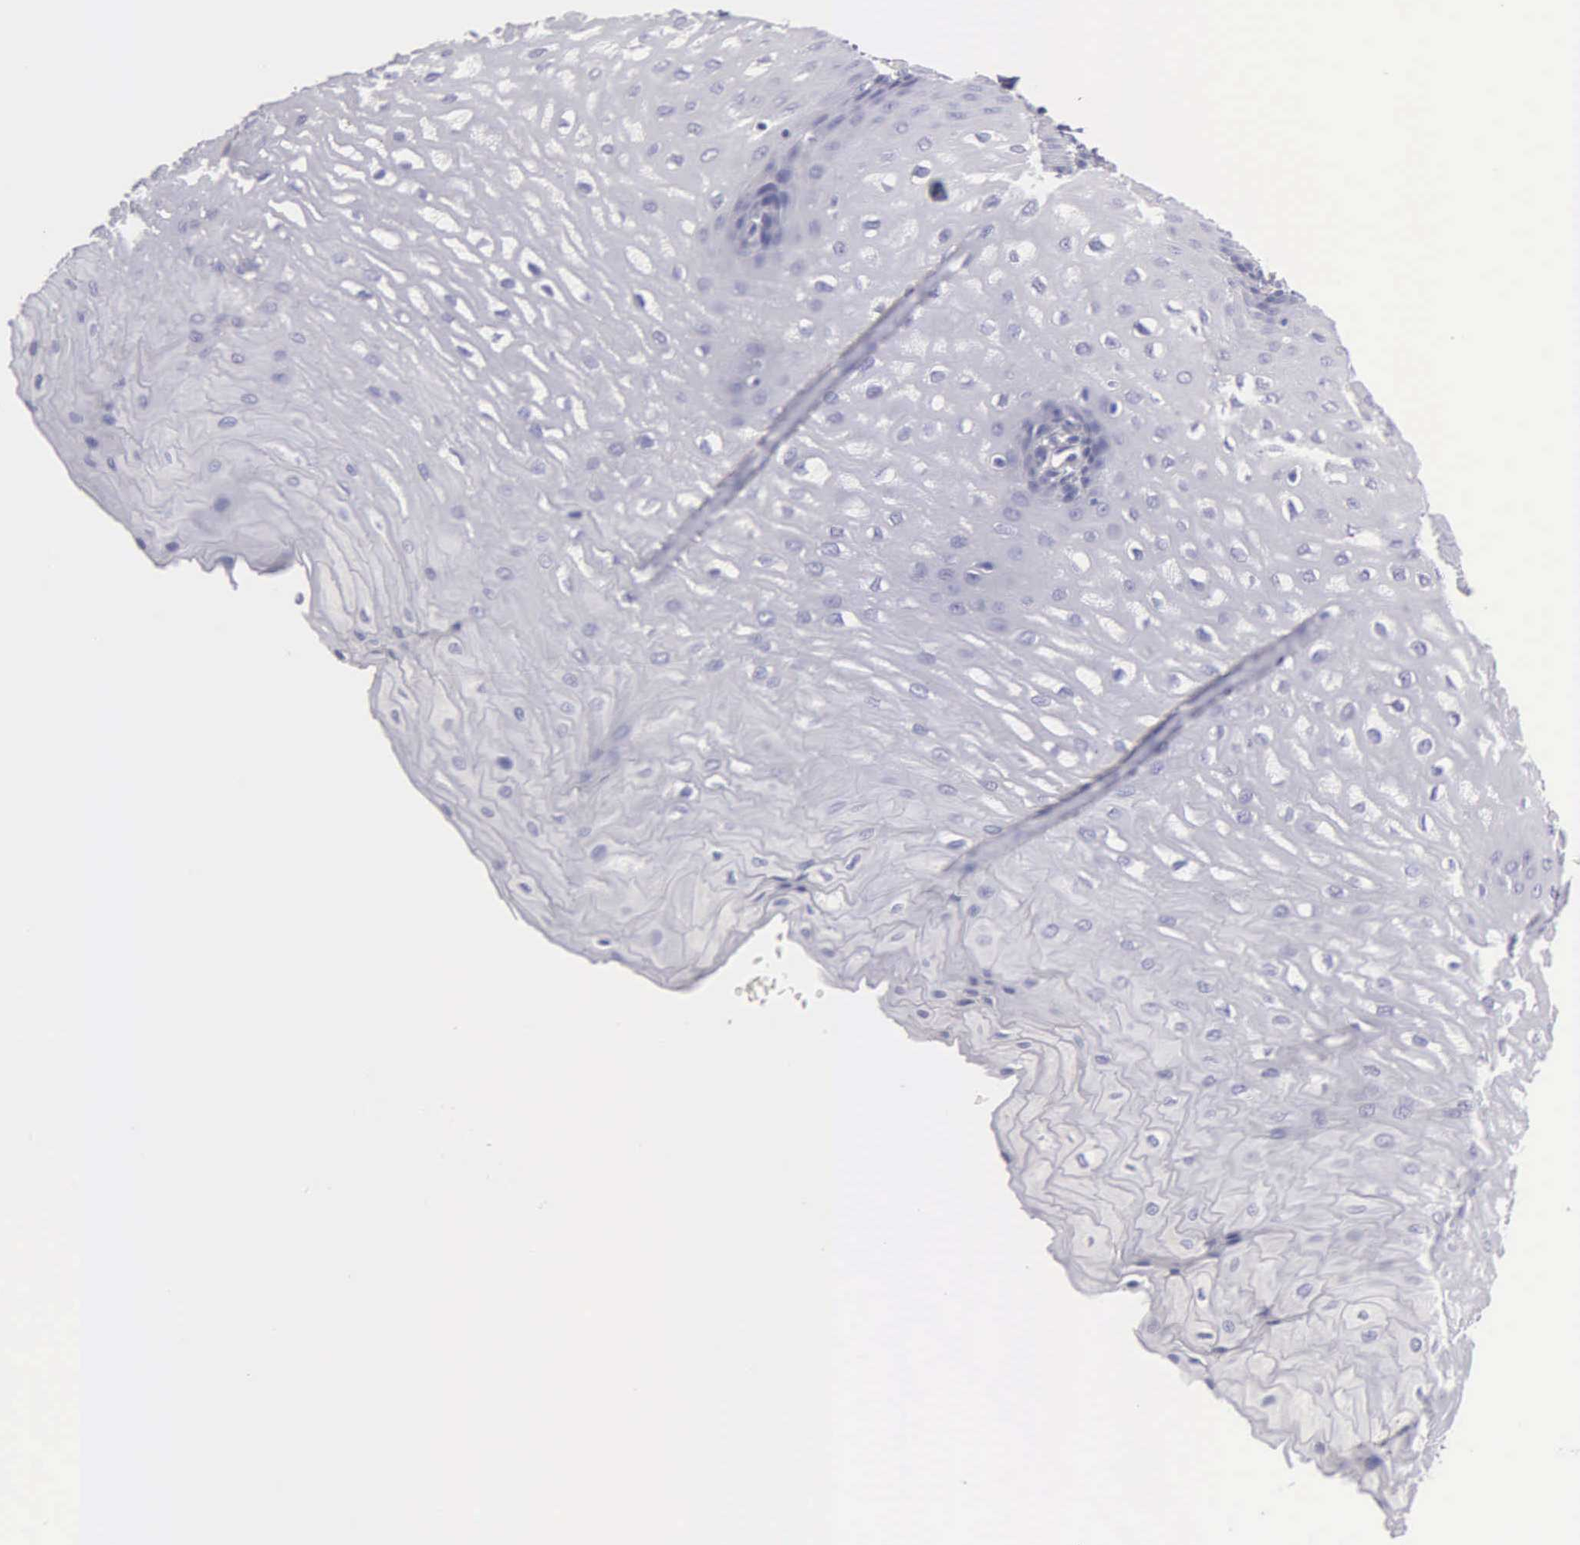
{"staining": {"intensity": "negative", "quantity": "none", "location": "none"}, "tissue": "esophagus", "cell_type": "Squamous epithelial cells", "image_type": "normal", "snomed": [{"axis": "morphology", "description": "Normal tissue, NOS"}, {"axis": "topography", "description": "Esophagus"}], "caption": "Immunohistochemistry of unremarkable esophagus exhibits no expression in squamous epithelial cells. (Stains: DAB immunohistochemistry (IHC) with hematoxylin counter stain, Microscopy: brightfield microscopy at high magnification).", "gene": "APP", "patient": {"sex": "male", "age": 70}}